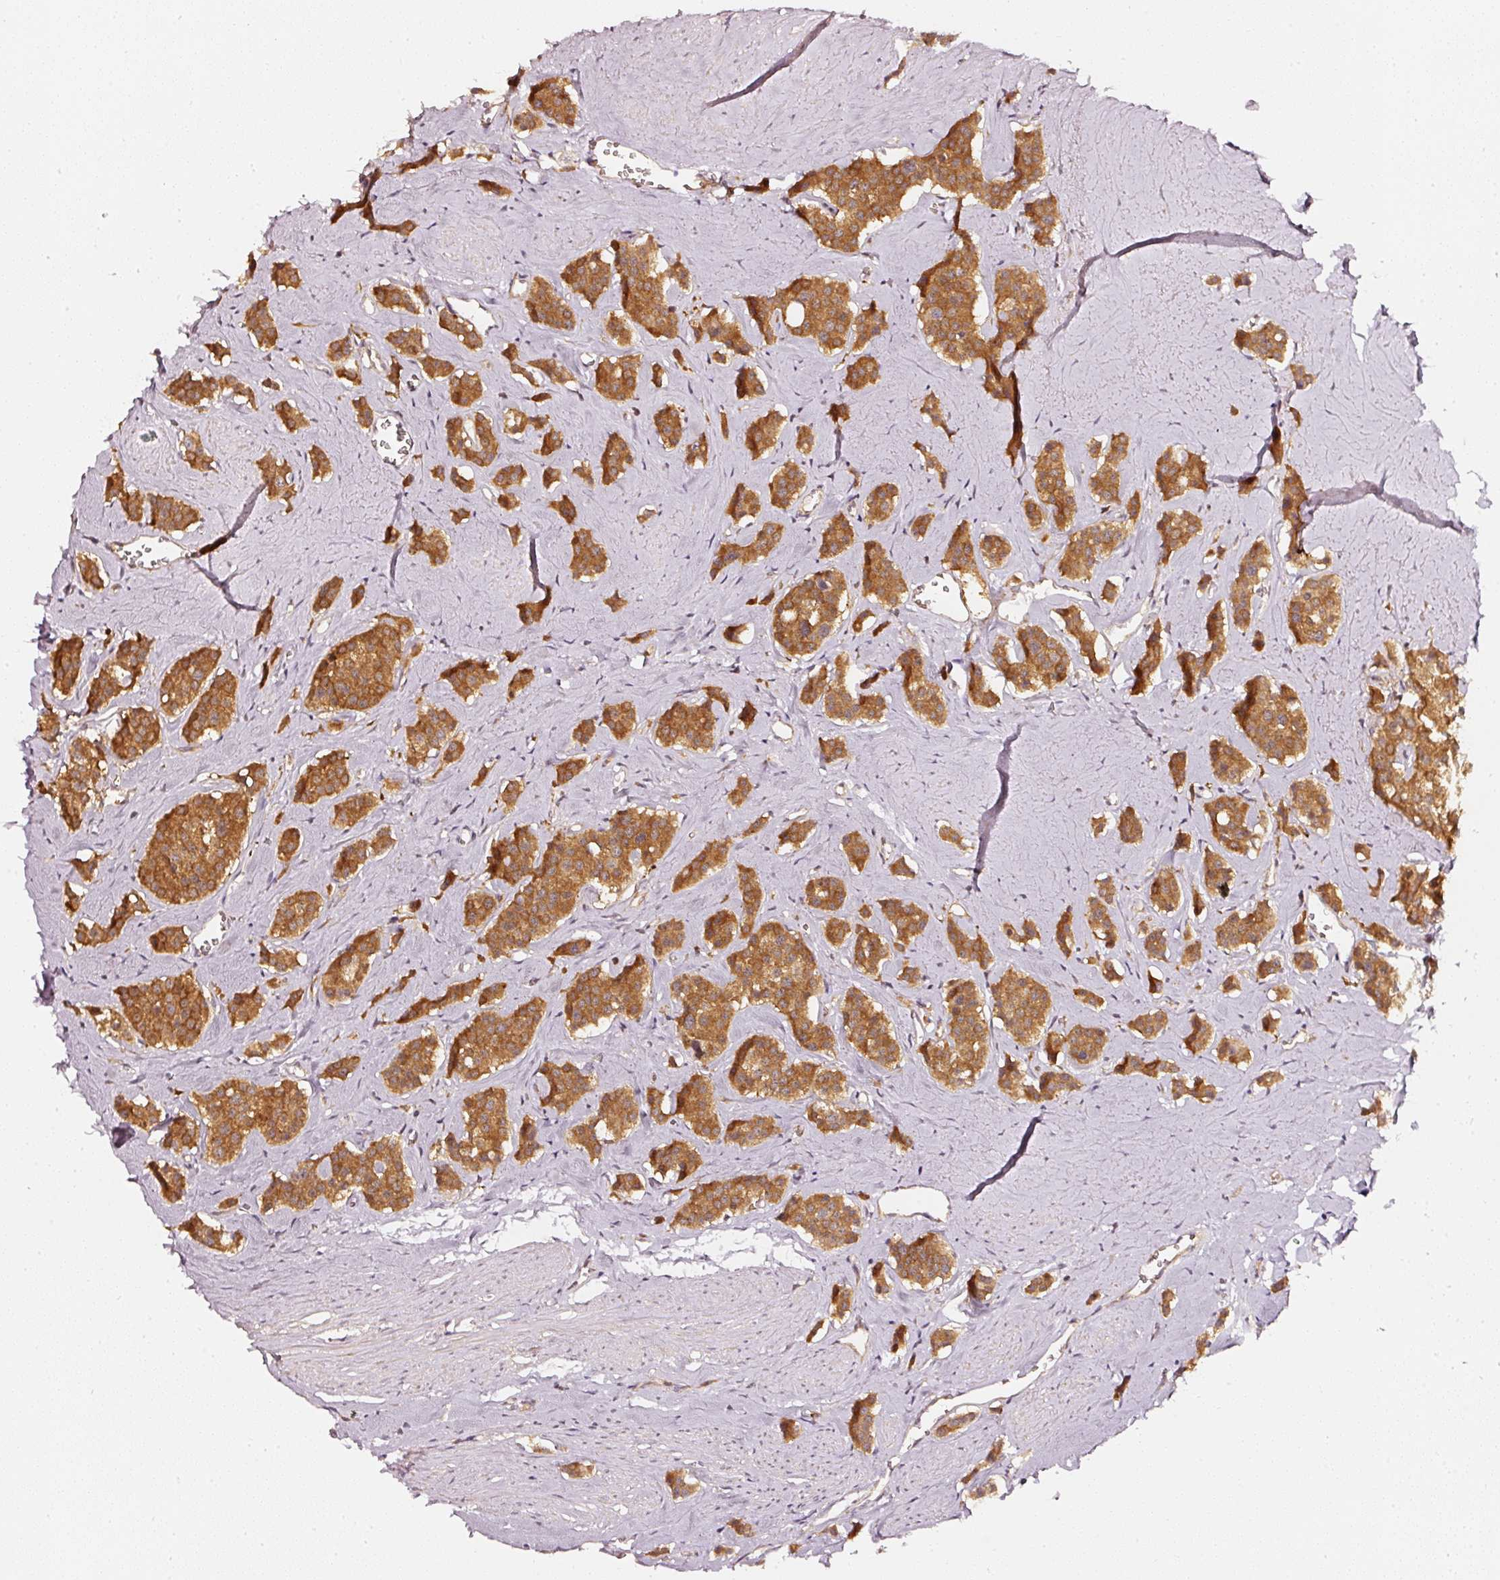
{"staining": {"intensity": "strong", "quantity": ">75%", "location": "cytoplasmic/membranous"}, "tissue": "carcinoid", "cell_type": "Tumor cells", "image_type": "cancer", "snomed": [{"axis": "morphology", "description": "Carcinoid, malignant, NOS"}, {"axis": "topography", "description": "Small intestine"}], "caption": "Carcinoid (malignant) tissue reveals strong cytoplasmic/membranous positivity in about >75% of tumor cells, visualized by immunohistochemistry.", "gene": "ASMTL", "patient": {"sex": "male", "age": 60}}